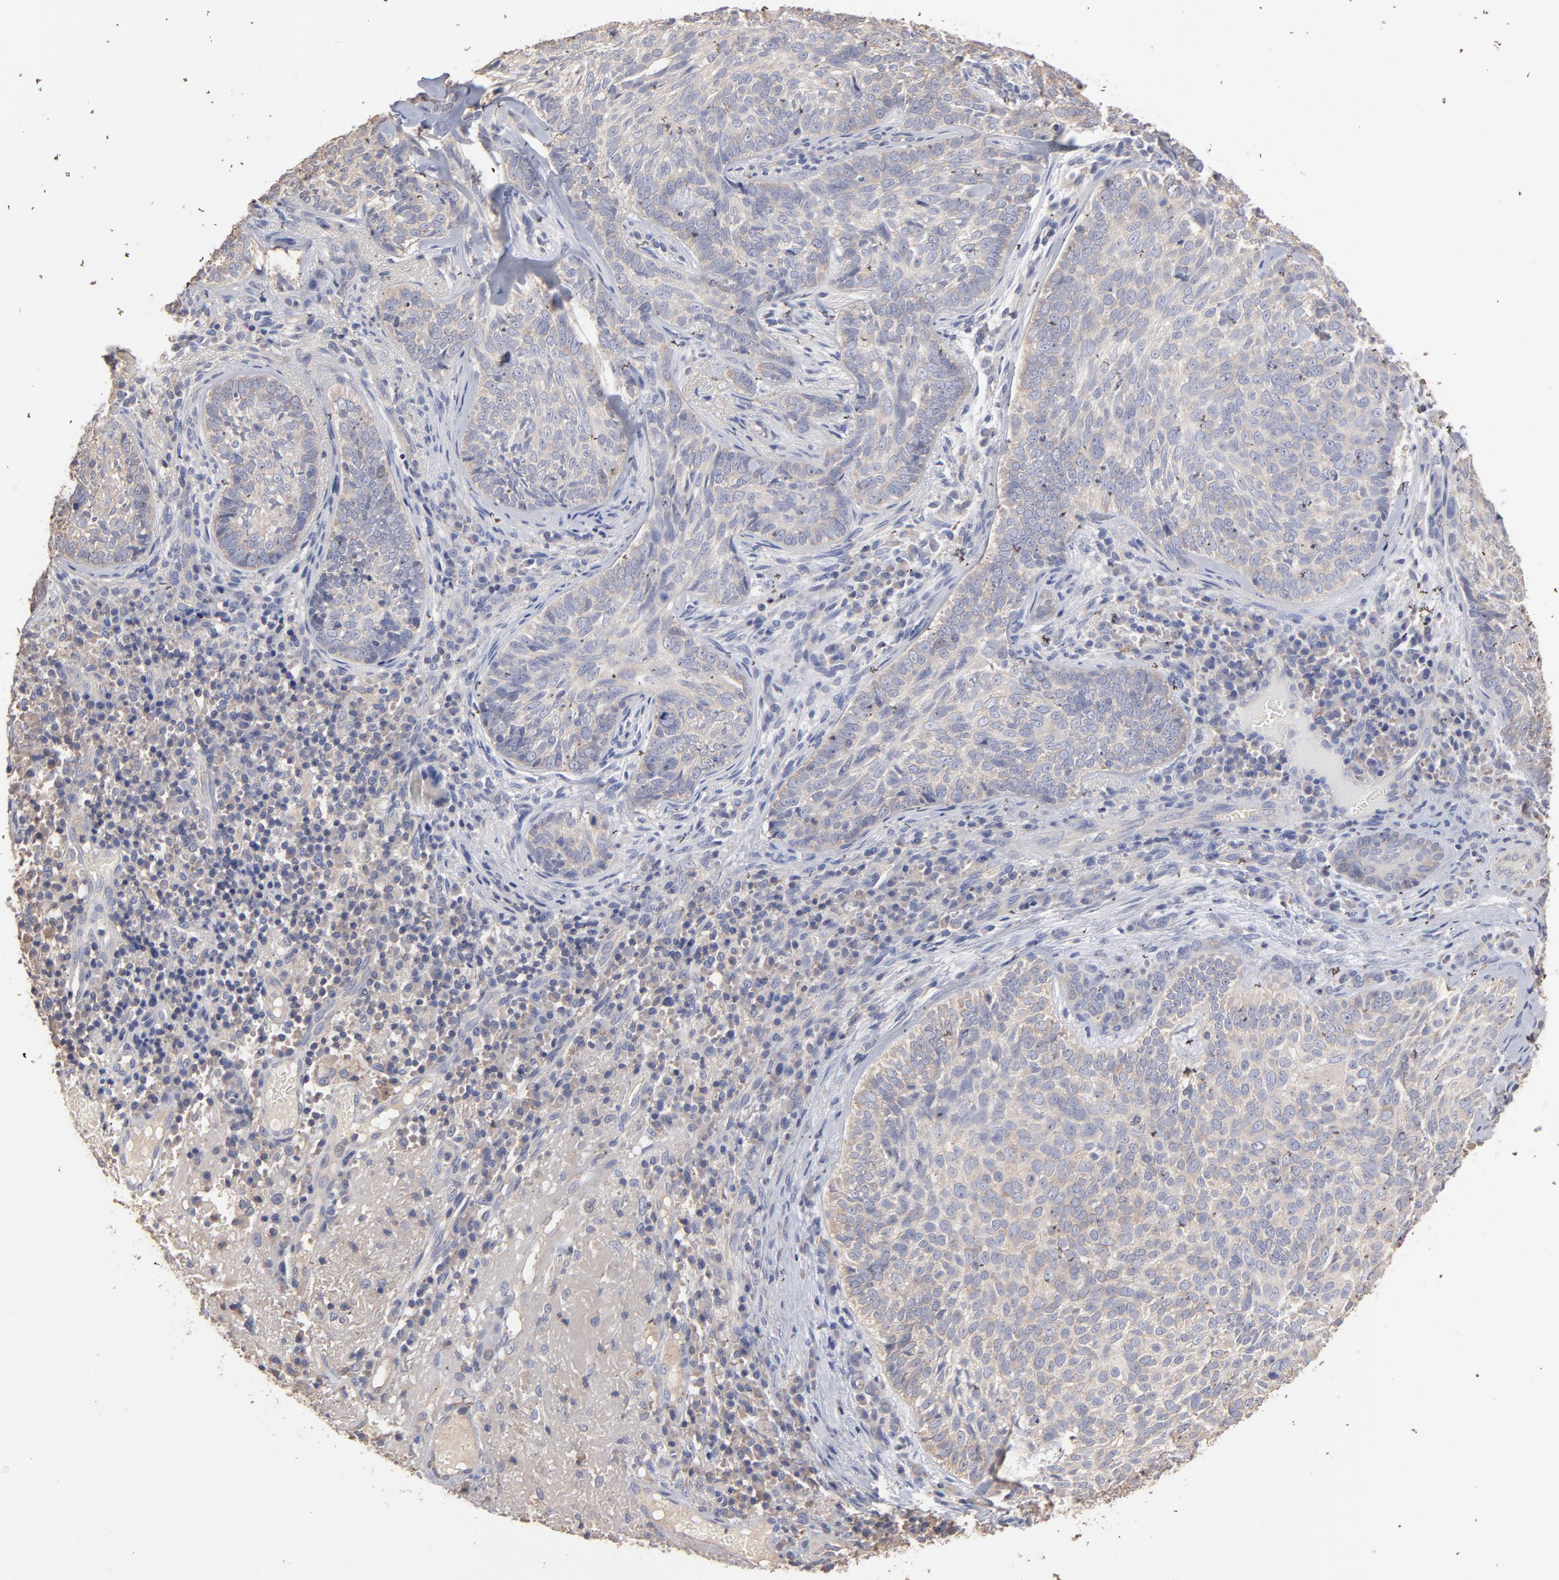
{"staining": {"intensity": "weak", "quantity": ">75%", "location": "cytoplasmic/membranous"}, "tissue": "skin cancer", "cell_type": "Tumor cells", "image_type": "cancer", "snomed": [{"axis": "morphology", "description": "Basal cell carcinoma"}, {"axis": "topography", "description": "Skin"}], "caption": "Immunohistochemical staining of basal cell carcinoma (skin) reveals low levels of weak cytoplasmic/membranous staining in approximately >75% of tumor cells.", "gene": "TANGO2", "patient": {"sex": "male", "age": 72}}